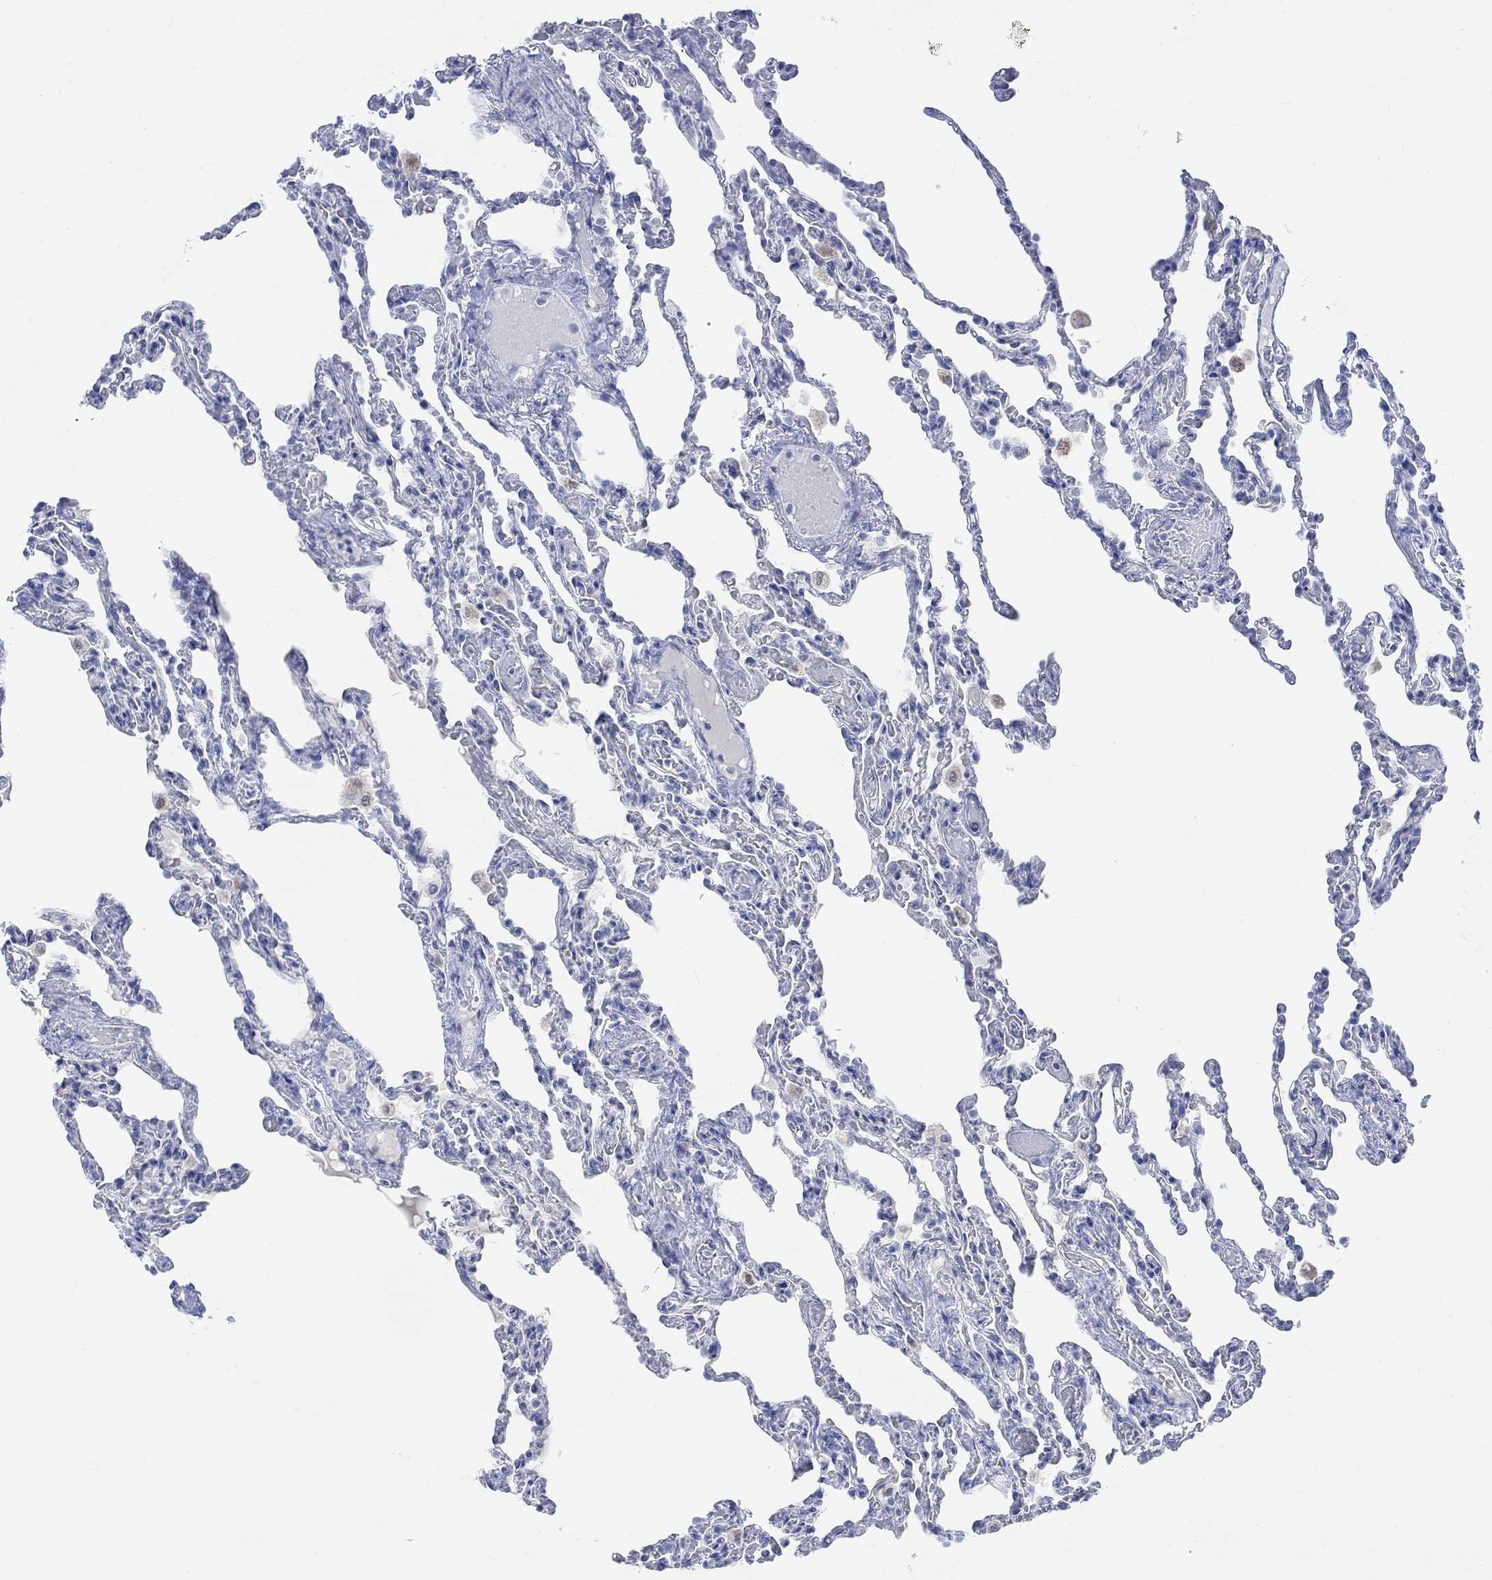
{"staining": {"intensity": "negative", "quantity": "none", "location": "none"}, "tissue": "lung", "cell_type": "Alveolar cells", "image_type": "normal", "snomed": [{"axis": "morphology", "description": "Normal tissue, NOS"}, {"axis": "topography", "description": "Lung"}], "caption": "DAB immunohistochemical staining of normal lung exhibits no significant staining in alveolar cells. (IHC, brightfield microscopy, high magnification).", "gene": "AK8", "patient": {"sex": "female", "age": 43}}